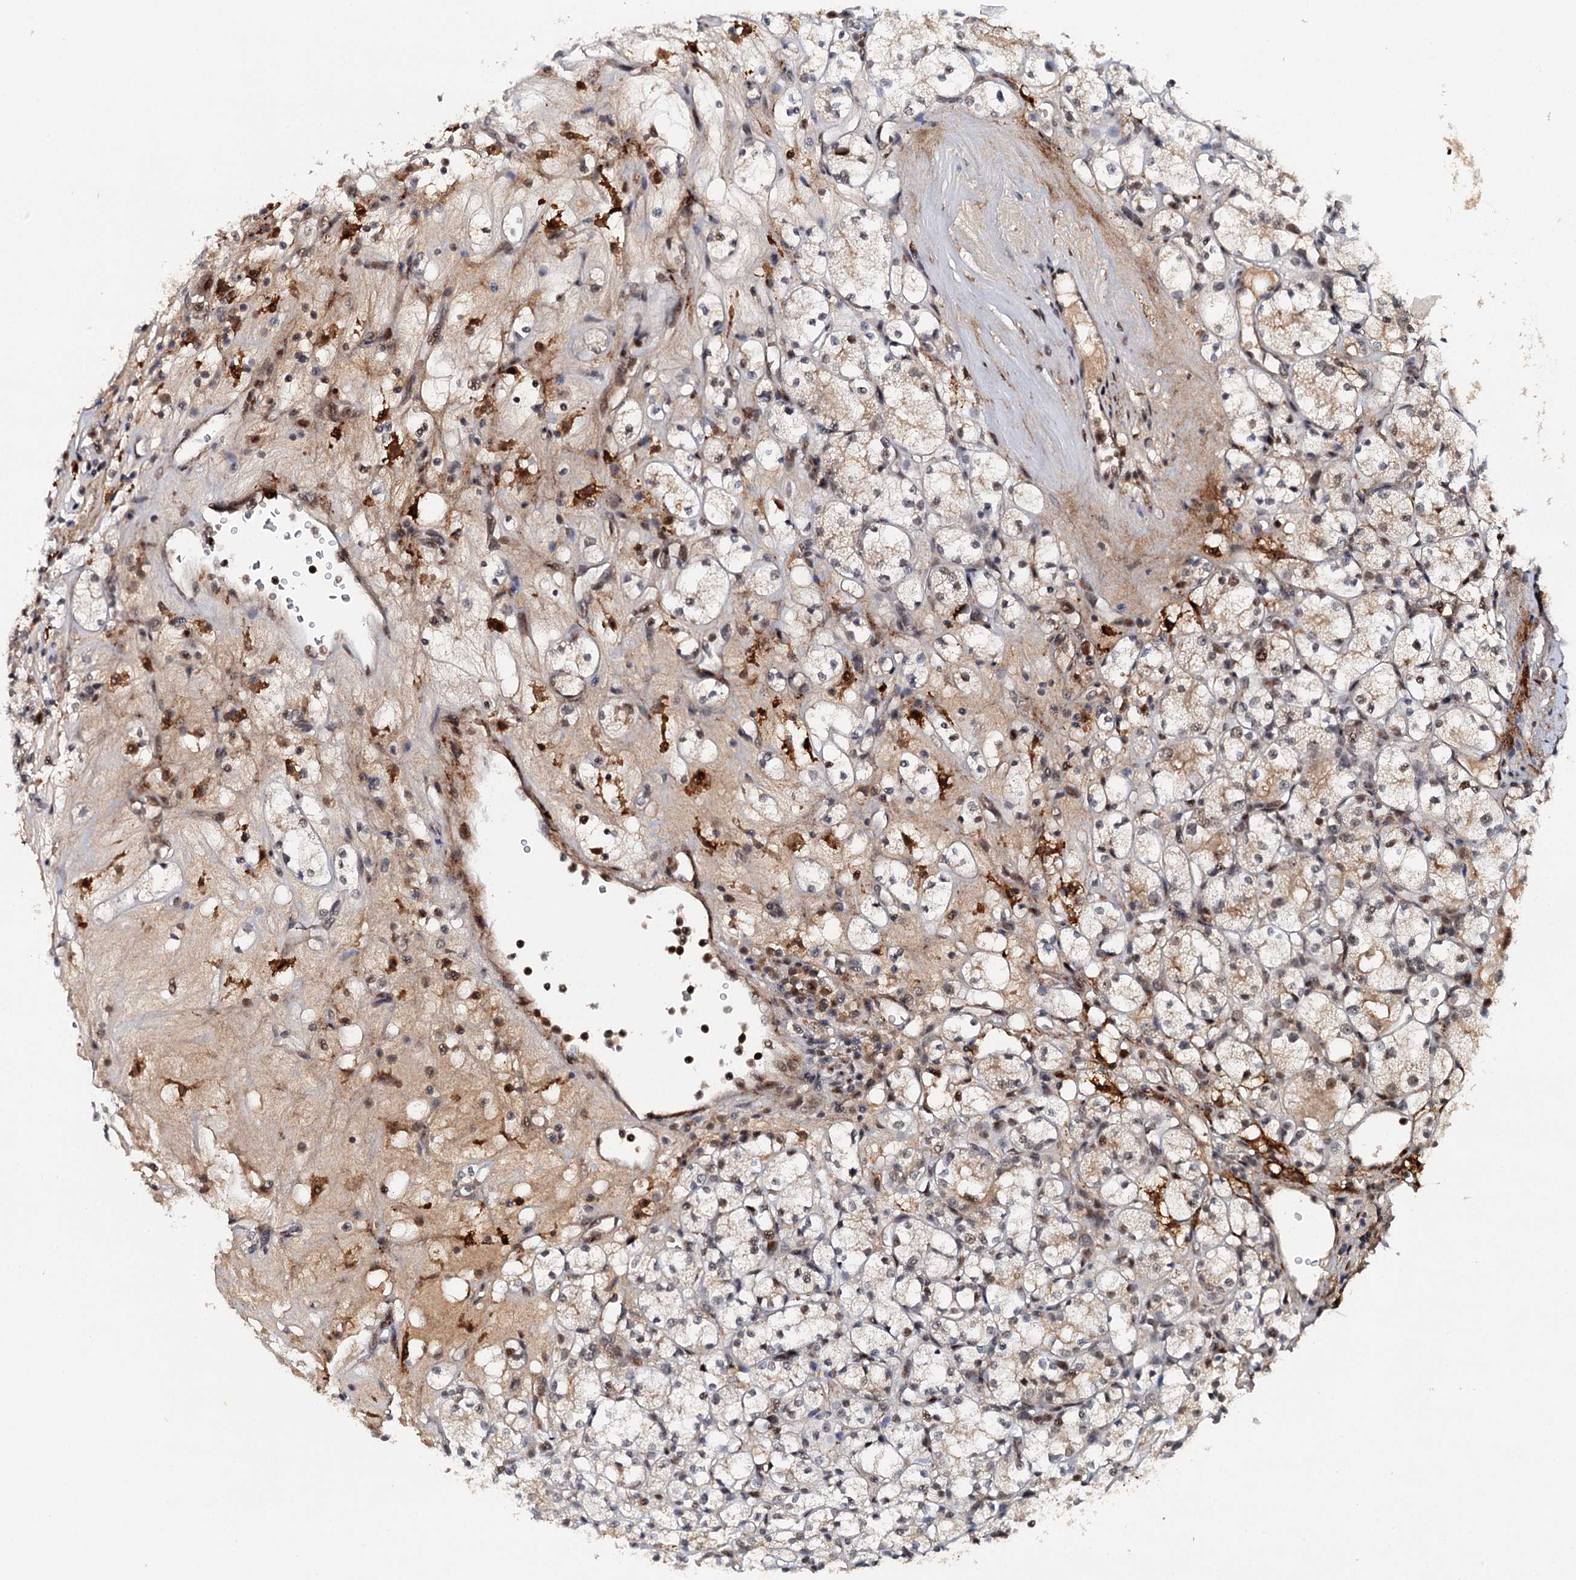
{"staining": {"intensity": "weak", "quantity": "25%-75%", "location": "cytoplasmic/membranous,nuclear"}, "tissue": "renal cancer", "cell_type": "Tumor cells", "image_type": "cancer", "snomed": [{"axis": "morphology", "description": "Adenocarcinoma, NOS"}, {"axis": "topography", "description": "Kidney"}], "caption": "Tumor cells exhibit weak cytoplasmic/membranous and nuclear staining in approximately 25%-75% of cells in renal adenocarcinoma.", "gene": "BUD13", "patient": {"sex": "male", "age": 77}}